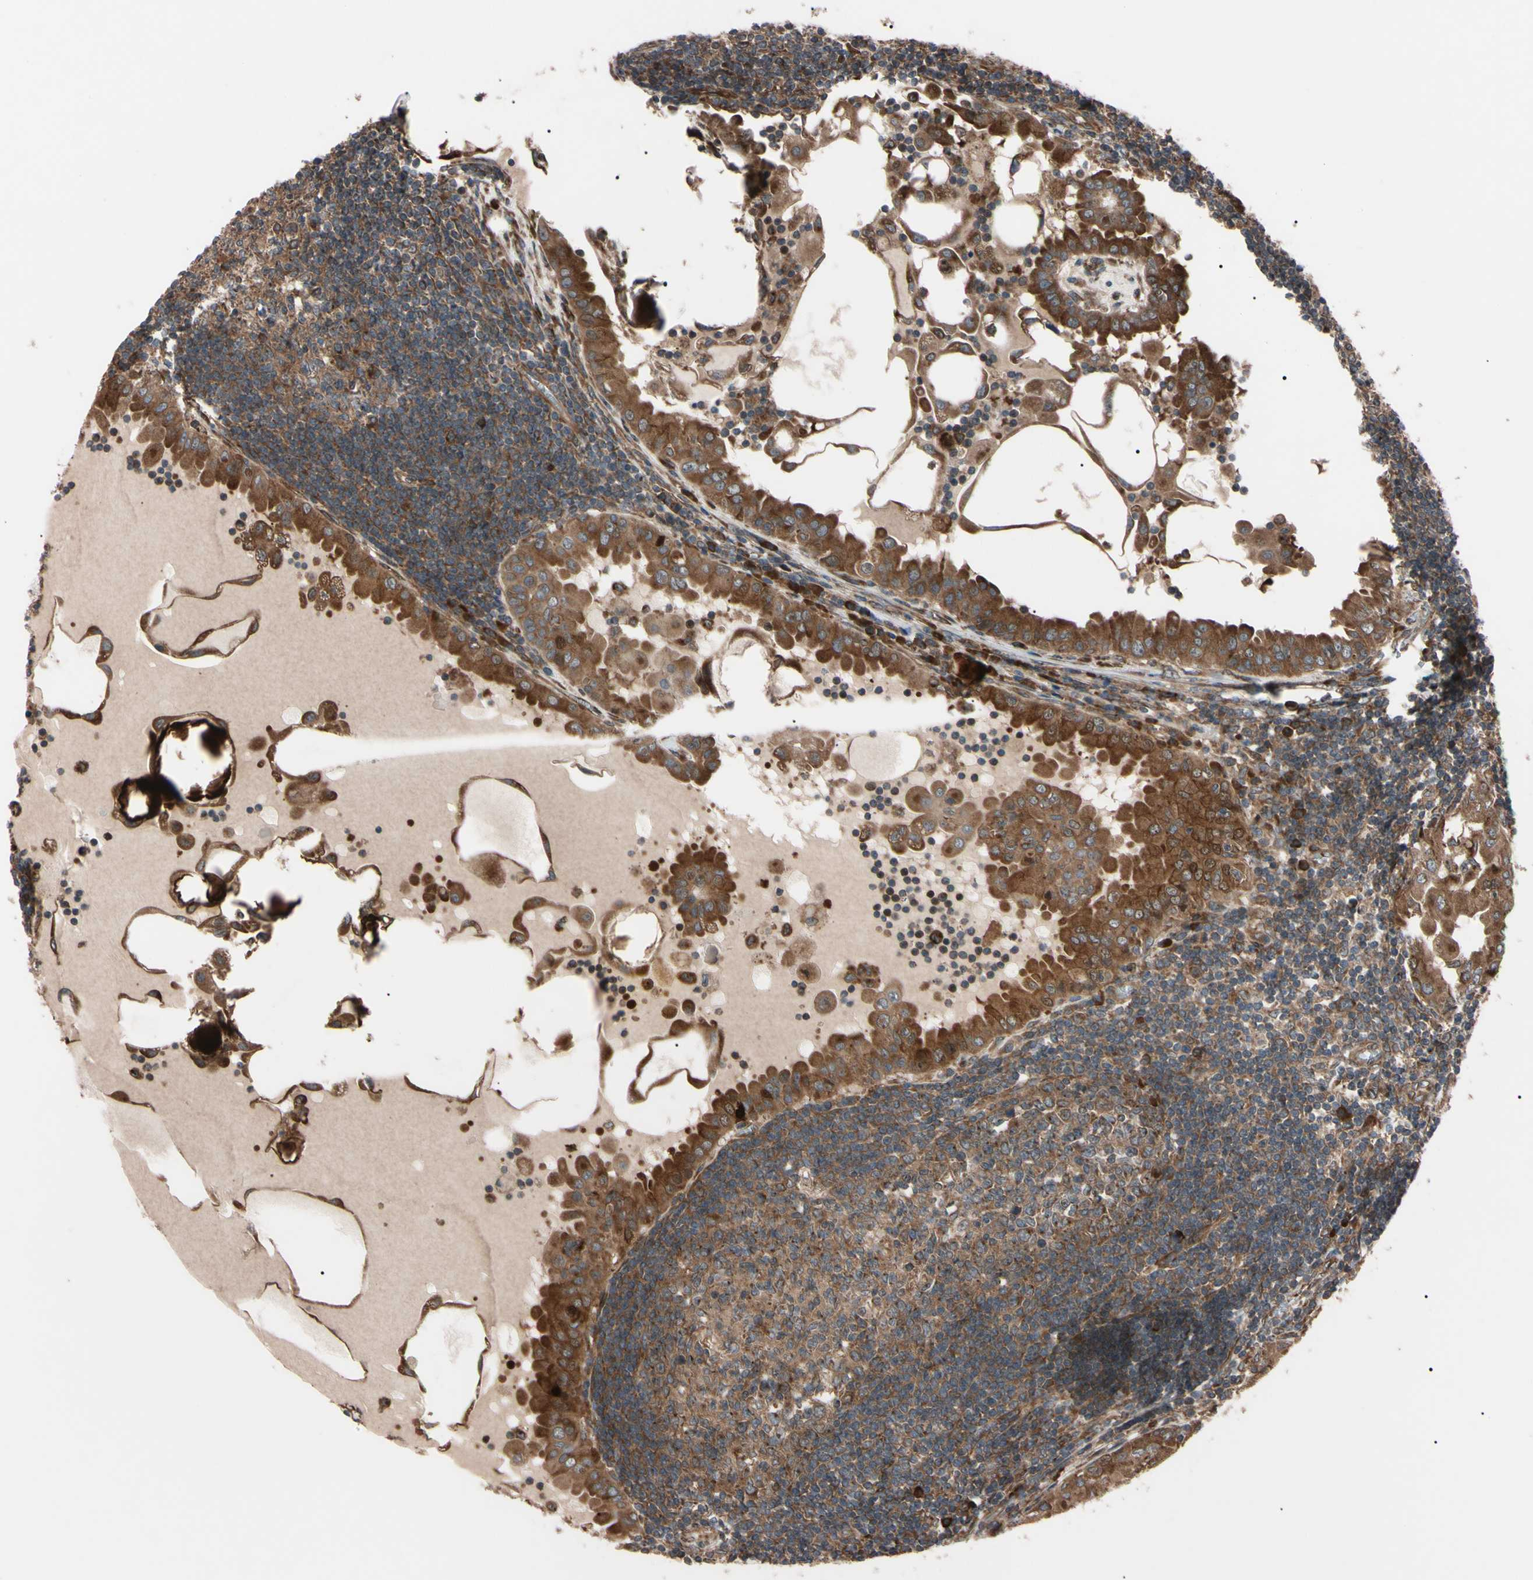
{"staining": {"intensity": "strong", "quantity": ">75%", "location": "cytoplasmic/membranous"}, "tissue": "thyroid cancer", "cell_type": "Tumor cells", "image_type": "cancer", "snomed": [{"axis": "morphology", "description": "Papillary adenocarcinoma, NOS"}, {"axis": "topography", "description": "Thyroid gland"}], "caption": "This histopathology image displays IHC staining of human thyroid cancer (papillary adenocarcinoma), with high strong cytoplasmic/membranous positivity in about >75% of tumor cells.", "gene": "GUCY1B1", "patient": {"sex": "male", "age": 33}}